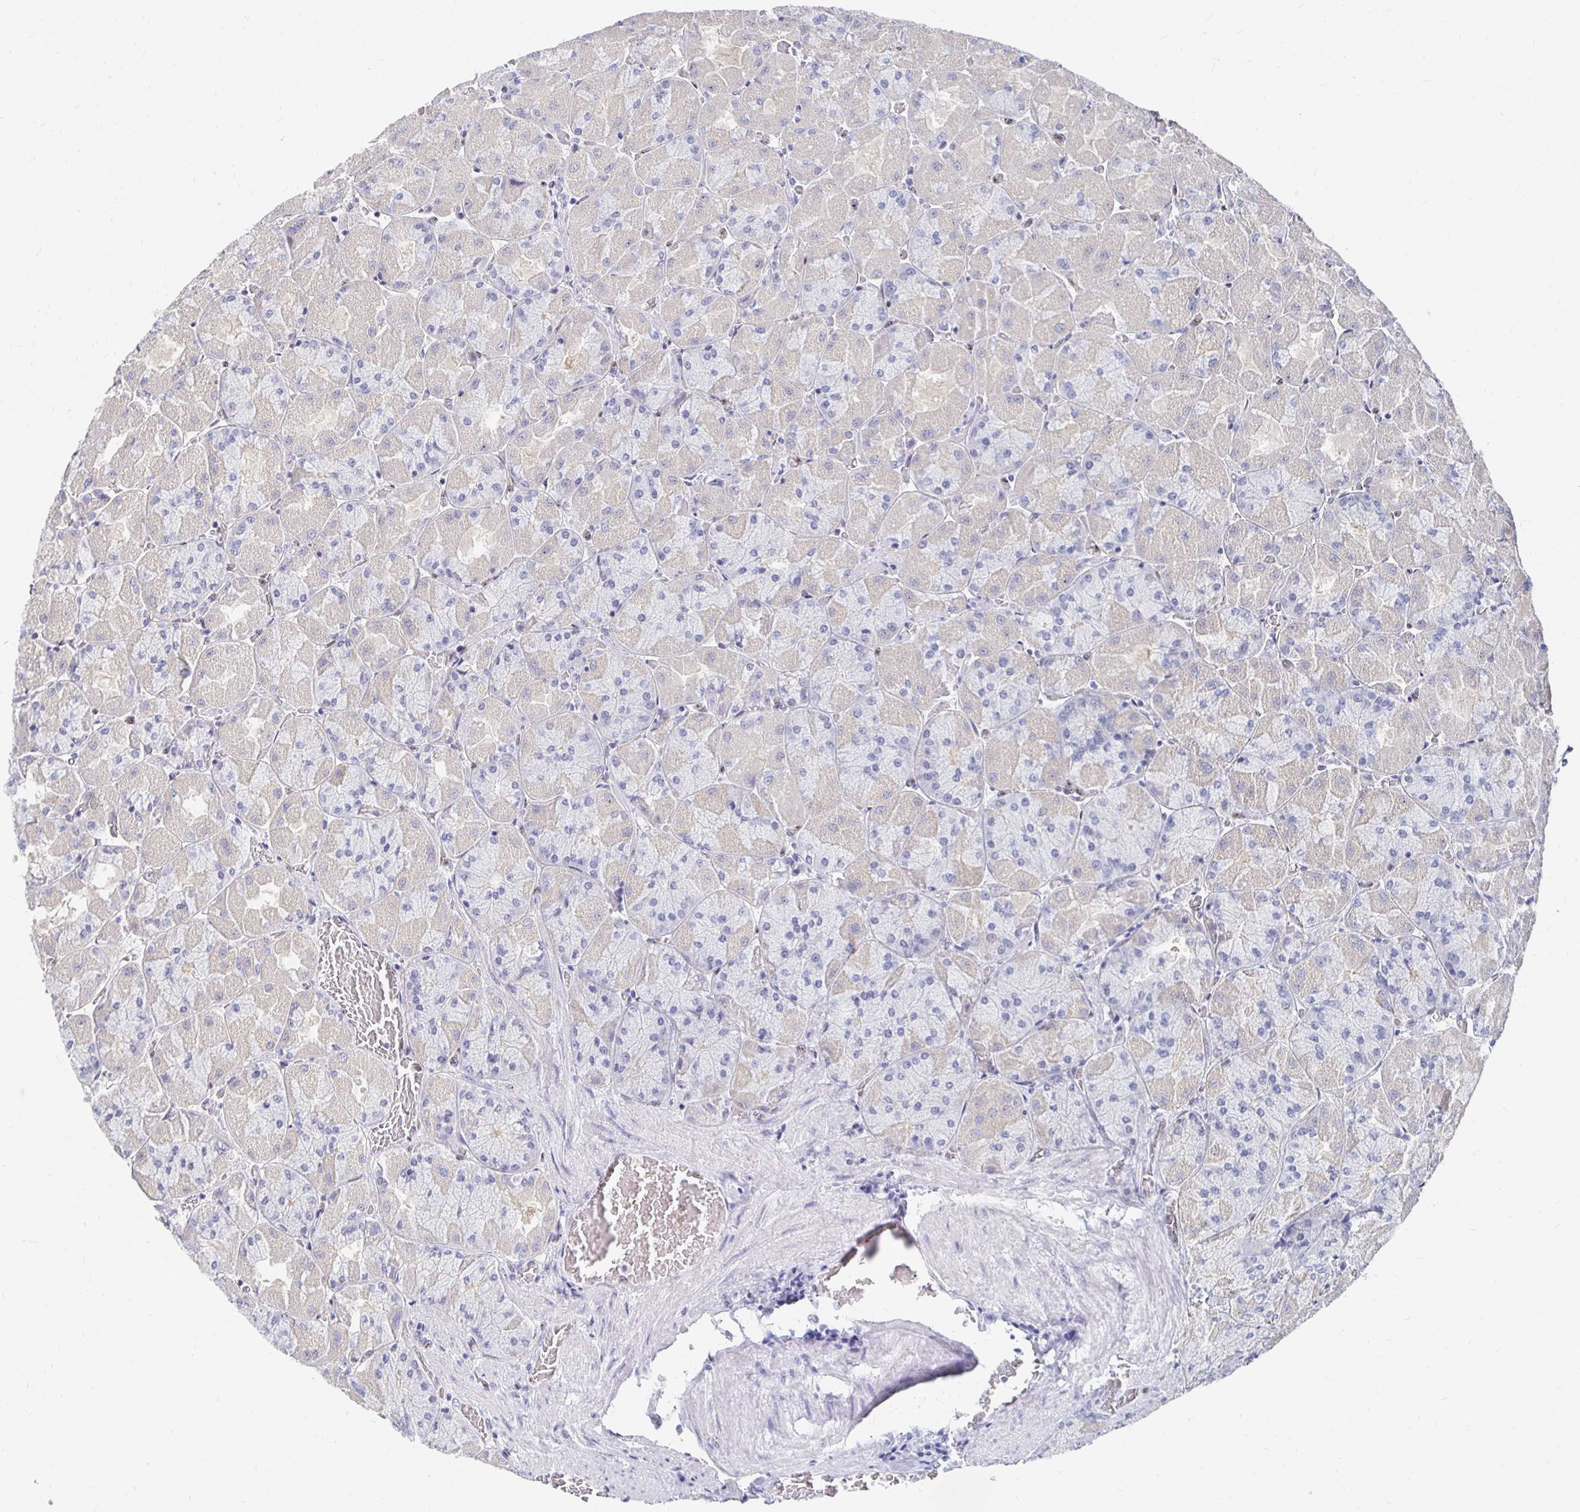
{"staining": {"intensity": "moderate", "quantity": "<25%", "location": "nuclear"}, "tissue": "stomach", "cell_type": "Glandular cells", "image_type": "normal", "snomed": [{"axis": "morphology", "description": "Normal tissue, NOS"}, {"axis": "topography", "description": "Stomach"}], "caption": "DAB immunohistochemical staining of unremarkable stomach shows moderate nuclear protein positivity in approximately <25% of glandular cells. The protein is stained brown, and the nuclei are stained in blue (DAB IHC with brightfield microscopy, high magnification).", "gene": "CLIC3", "patient": {"sex": "female", "age": 61}}